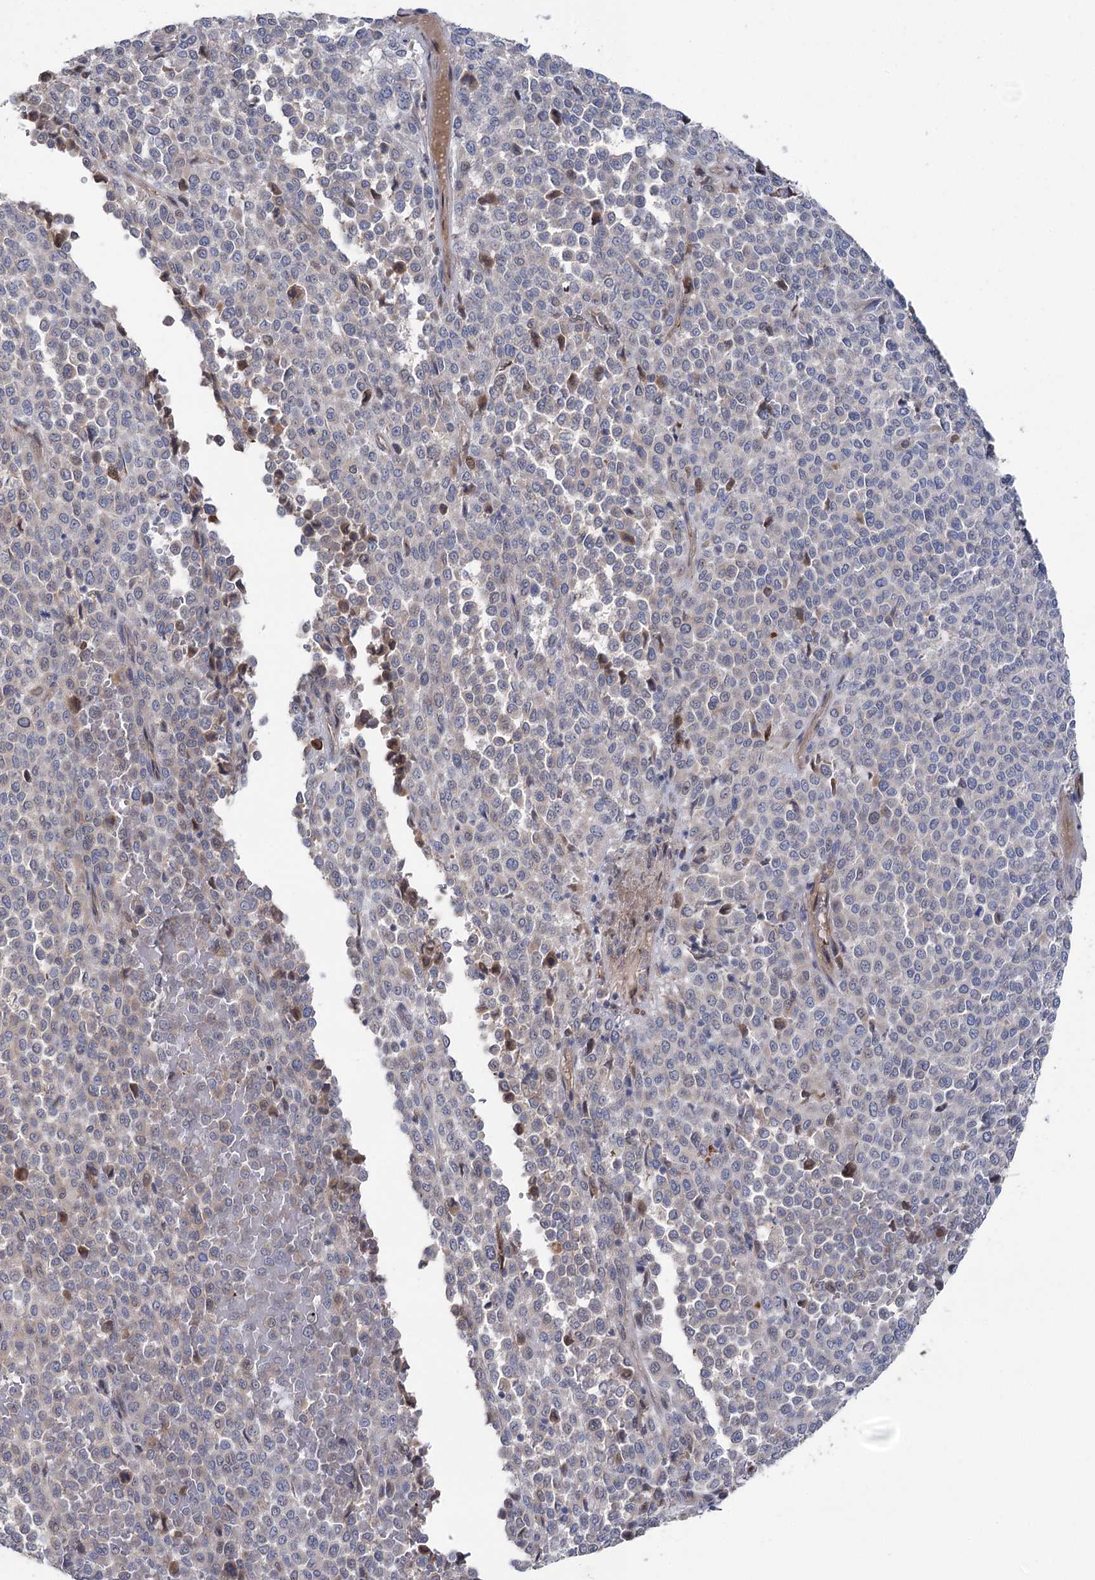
{"staining": {"intensity": "moderate", "quantity": "<25%", "location": "cytoplasmic/membranous"}, "tissue": "melanoma", "cell_type": "Tumor cells", "image_type": "cancer", "snomed": [{"axis": "morphology", "description": "Malignant melanoma, Metastatic site"}, {"axis": "topography", "description": "Pancreas"}], "caption": "The photomicrograph displays staining of melanoma, revealing moderate cytoplasmic/membranous protein positivity (brown color) within tumor cells. (DAB IHC, brown staining for protein, blue staining for nuclei).", "gene": "OTUD1", "patient": {"sex": "female", "age": 30}}